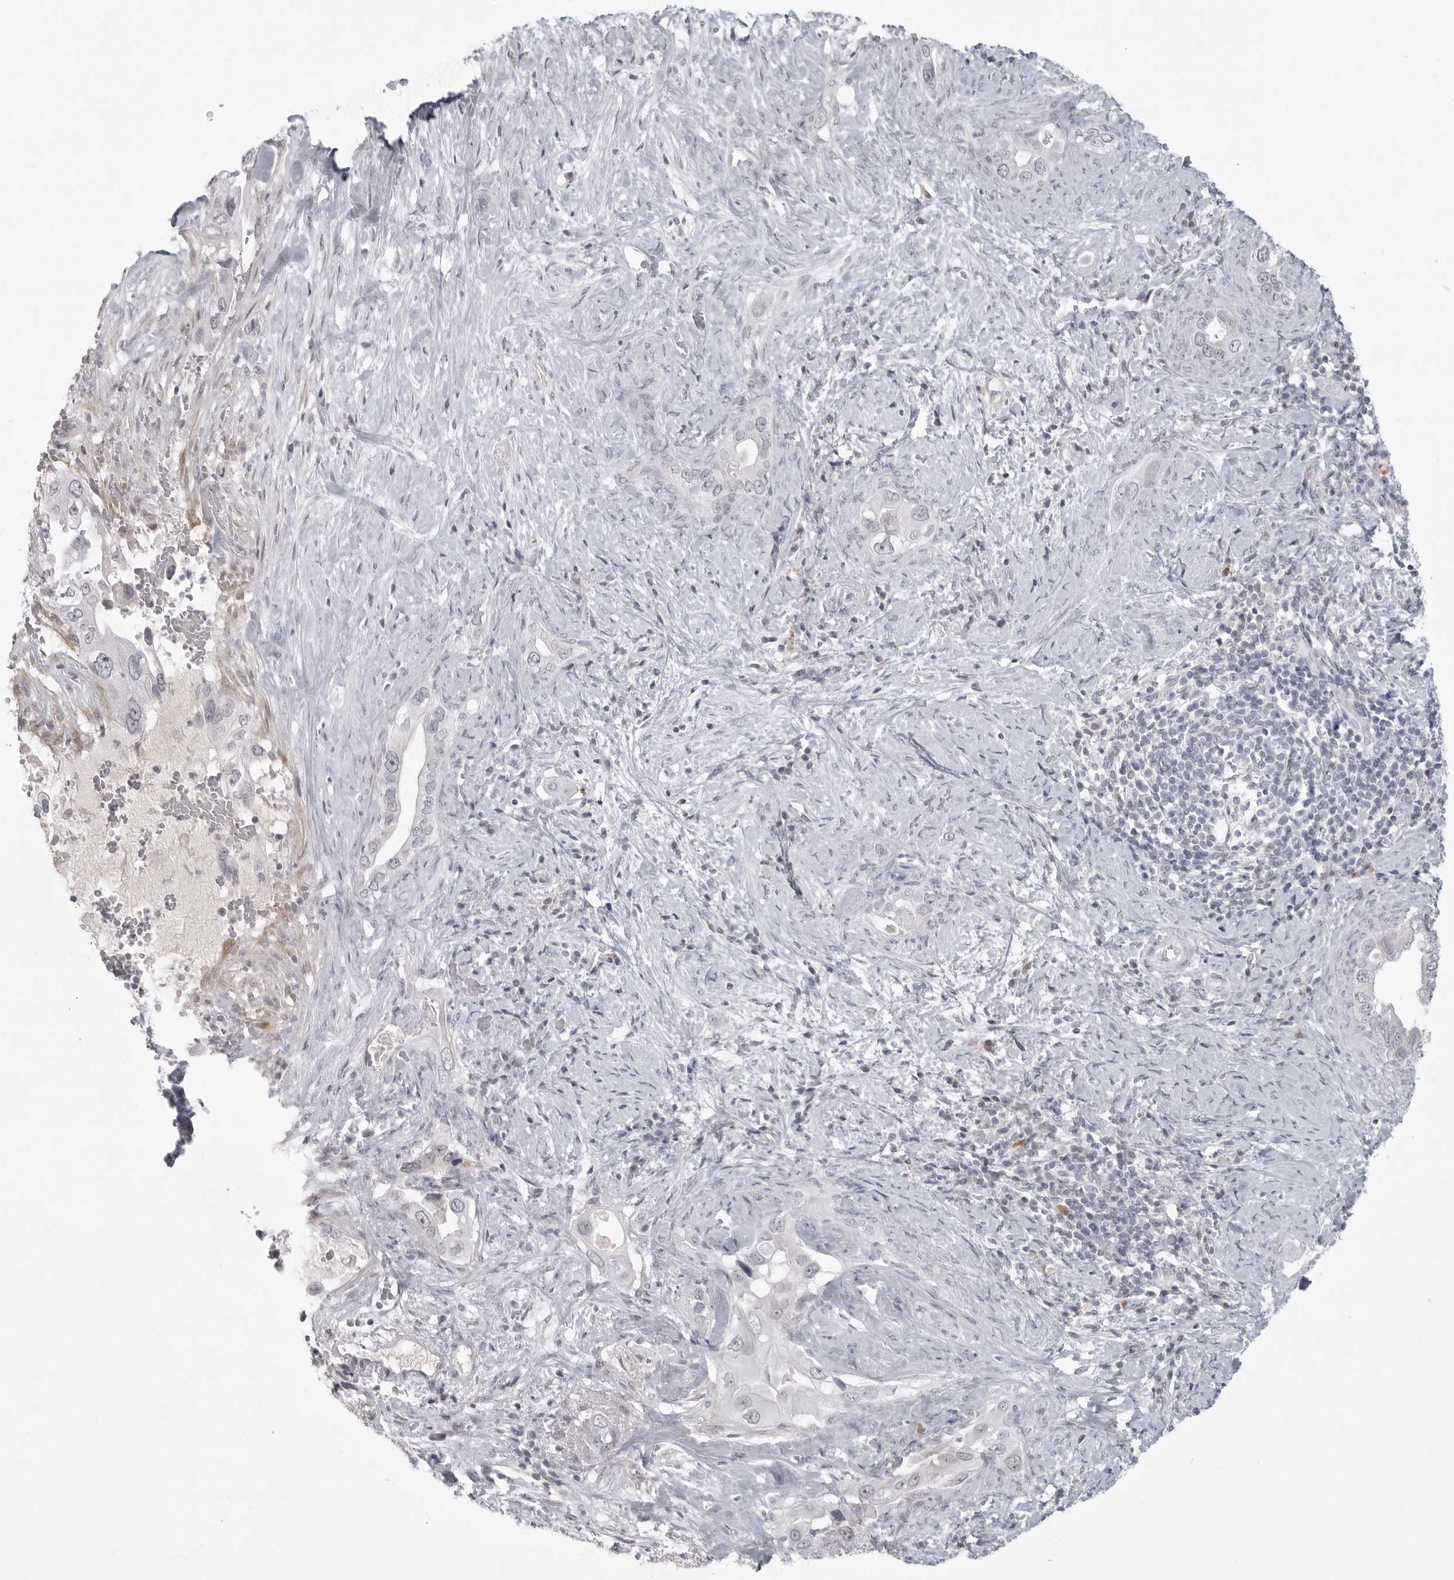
{"staining": {"intensity": "negative", "quantity": "none", "location": "none"}, "tissue": "pancreatic cancer", "cell_type": "Tumor cells", "image_type": "cancer", "snomed": [{"axis": "morphology", "description": "Inflammation, NOS"}, {"axis": "morphology", "description": "Adenocarcinoma, NOS"}, {"axis": "topography", "description": "Pancreas"}], "caption": "Tumor cells are negative for protein expression in human adenocarcinoma (pancreatic). Brightfield microscopy of immunohistochemistry stained with DAB (brown) and hematoxylin (blue), captured at high magnification.", "gene": "TCTN3", "patient": {"sex": "female", "age": 56}}